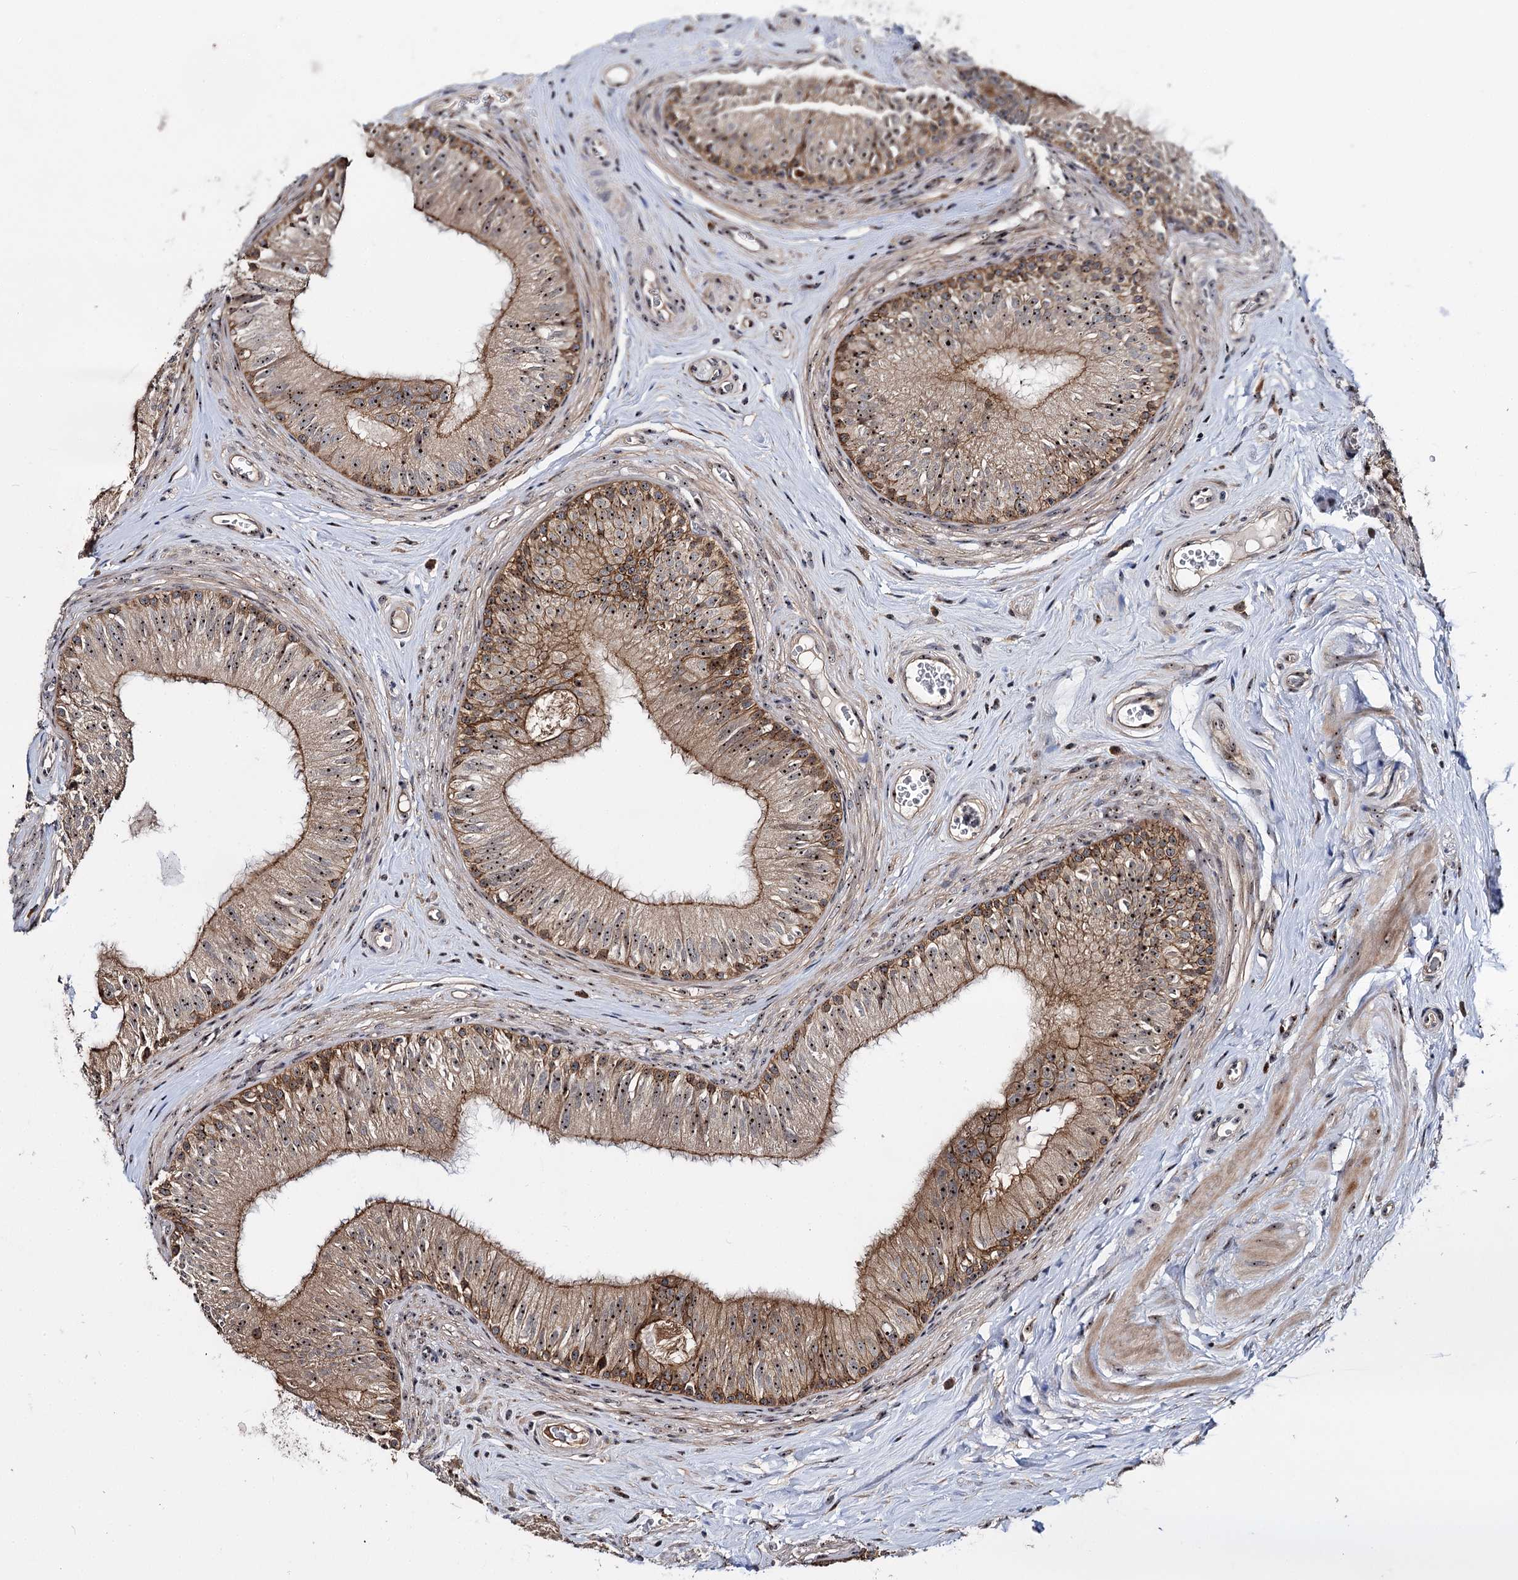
{"staining": {"intensity": "moderate", "quantity": ">75%", "location": "cytoplasmic/membranous,nuclear"}, "tissue": "epididymis", "cell_type": "Glandular cells", "image_type": "normal", "snomed": [{"axis": "morphology", "description": "Normal tissue, NOS"}, {"axis": "topography", "description": "Epididymis"}], "caption": "A medium amount of moderate cytoplasmic/membranous,nuclear expression is seen in about >75% of glandular cells in unremarkable epididymis.", "gene": "SUPT20H", "patient": {"sex": "male", "age": 46}}